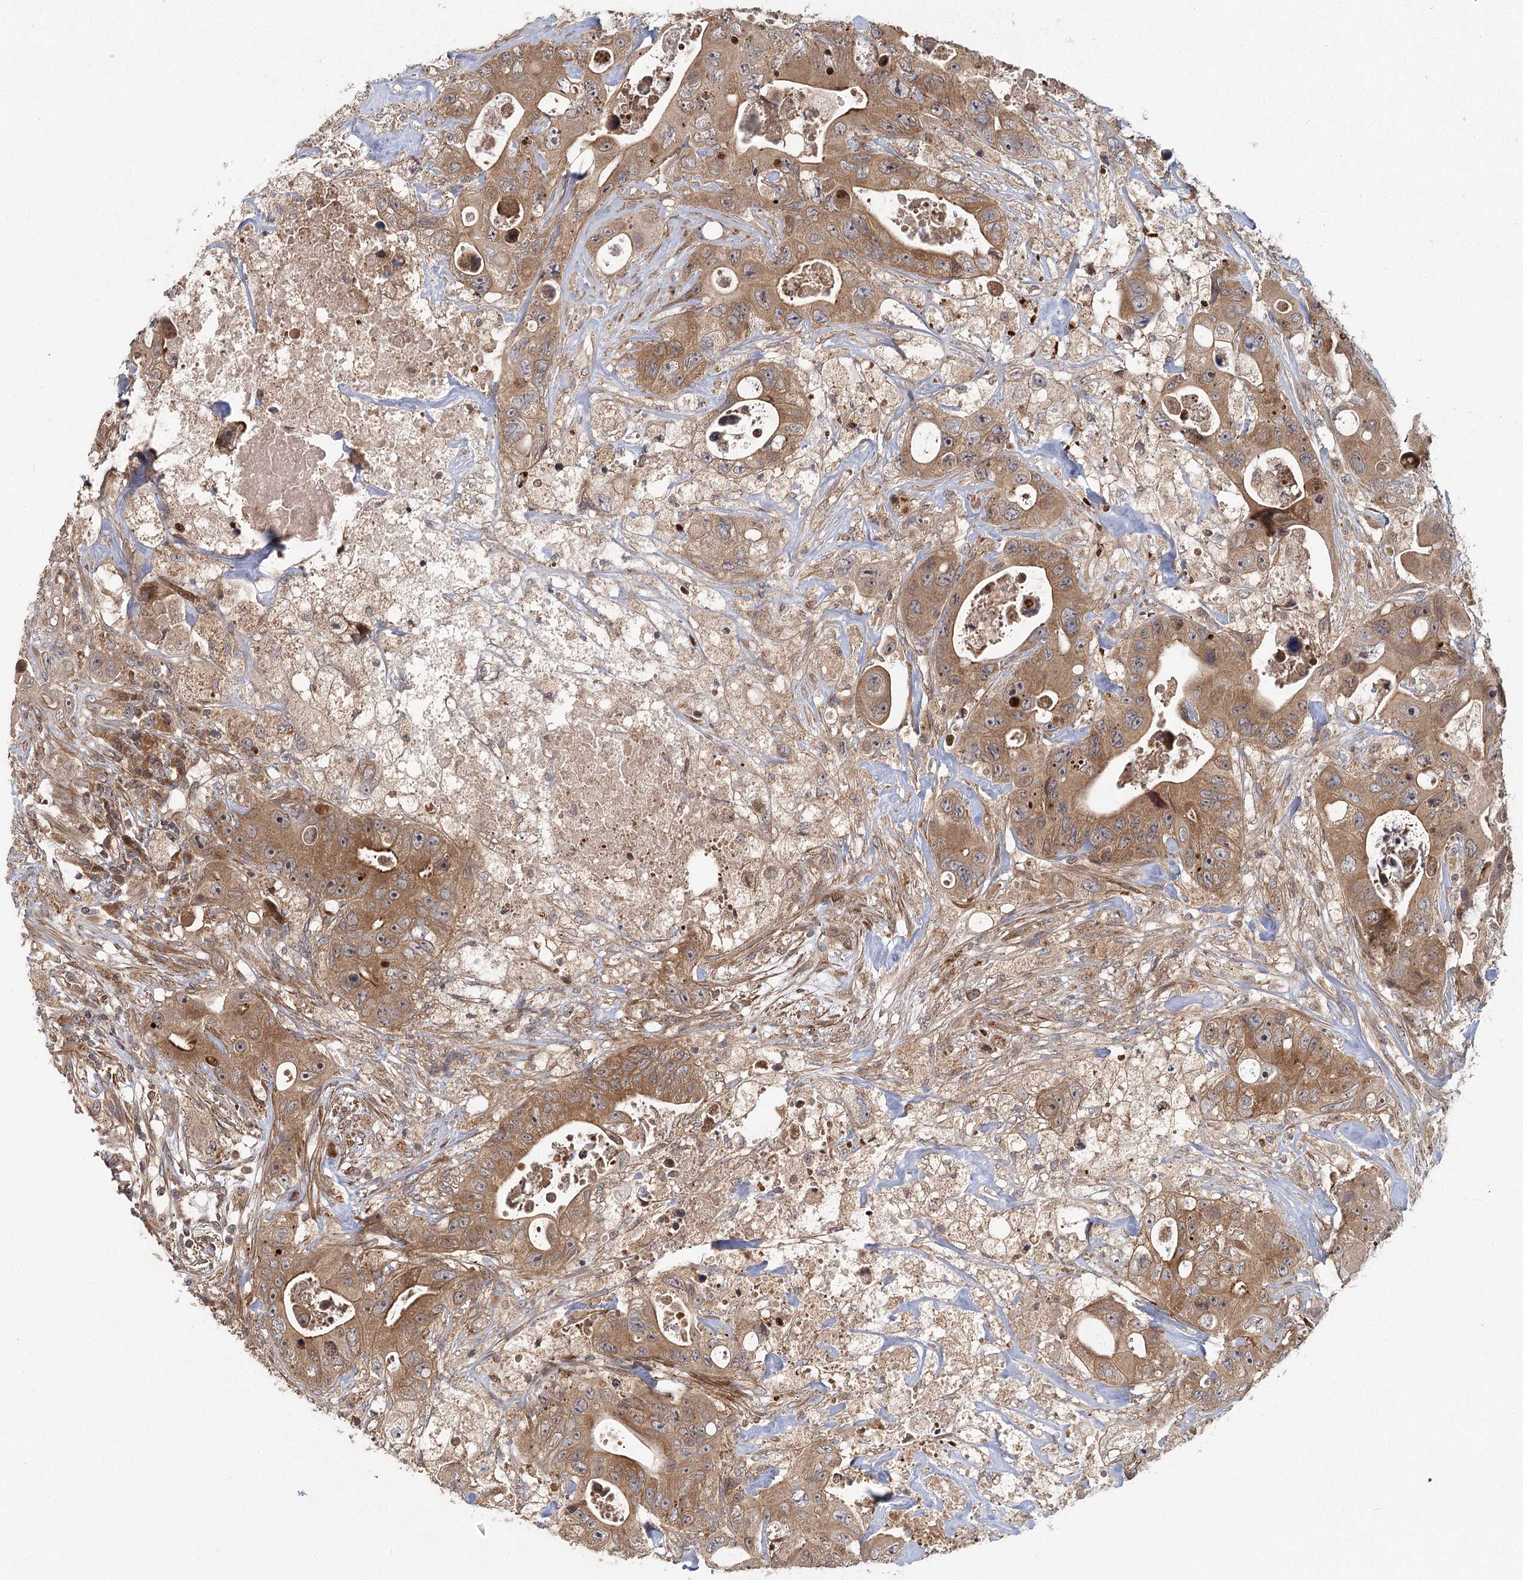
{"staining": {"intensity": "moderate", "quantity": ">75%", "location": "cytoplasmic/membranous"}, "tissue": "colorectal cancer", "cell_type": "Tumor cells", "image_type": "cancer", "snomed": [{"axis": "morphology", "description": "Adenocarcinoma, NOS"}, {"axis": "topography", "description": "Colon"}], "caption": "This micrograph demonstrates colorectal cancer stained with immunohistochemistry to label a protein in brown. The cytoplasmic/membranous of tumor cells show moderate positivity for the protein. Nuclei are counter-stained blue.", "gene": "RAPGEF6", "patient": {"sex": "female", "age": 46}}